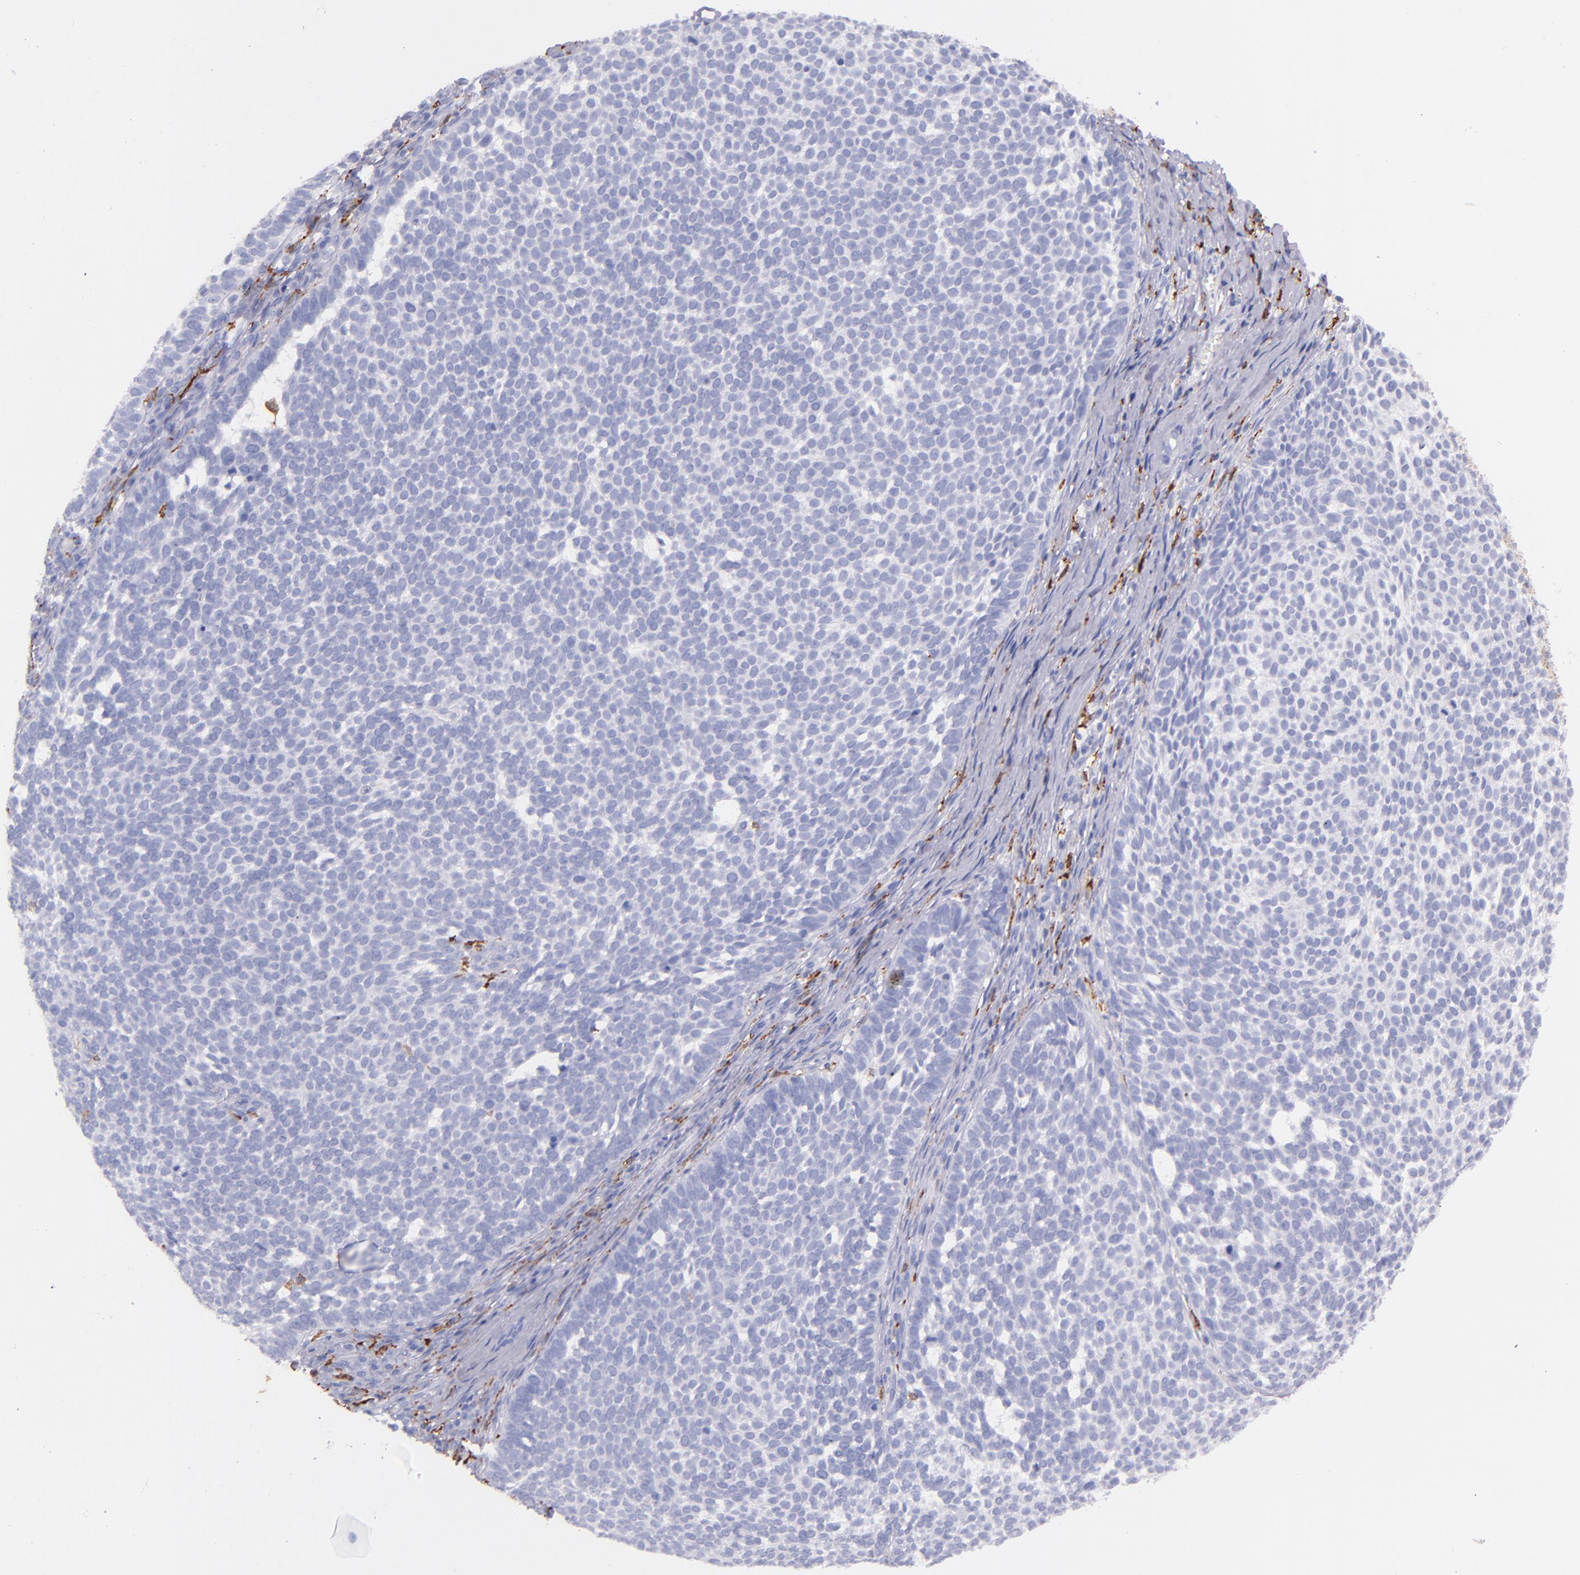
{"staining": {"intensity": "negative", "quantity": "none", "location": "none"}, "tissue": "skin cancer", "cell_type": "Tumor cells", "image_type": "cancer", "snomed": [{"axis": "morphology", "description": "Basal cell carcinoma"}, {"axis": "topography", "description": "Skin"}], "caption": "Tumor cells show no significant protein expression in skin cancer. (DAB immunohistochemistry (IHC) with hematoxylin counter stain).", "gene": "CD163", "patient": {"sex": "male", "age": 63}}